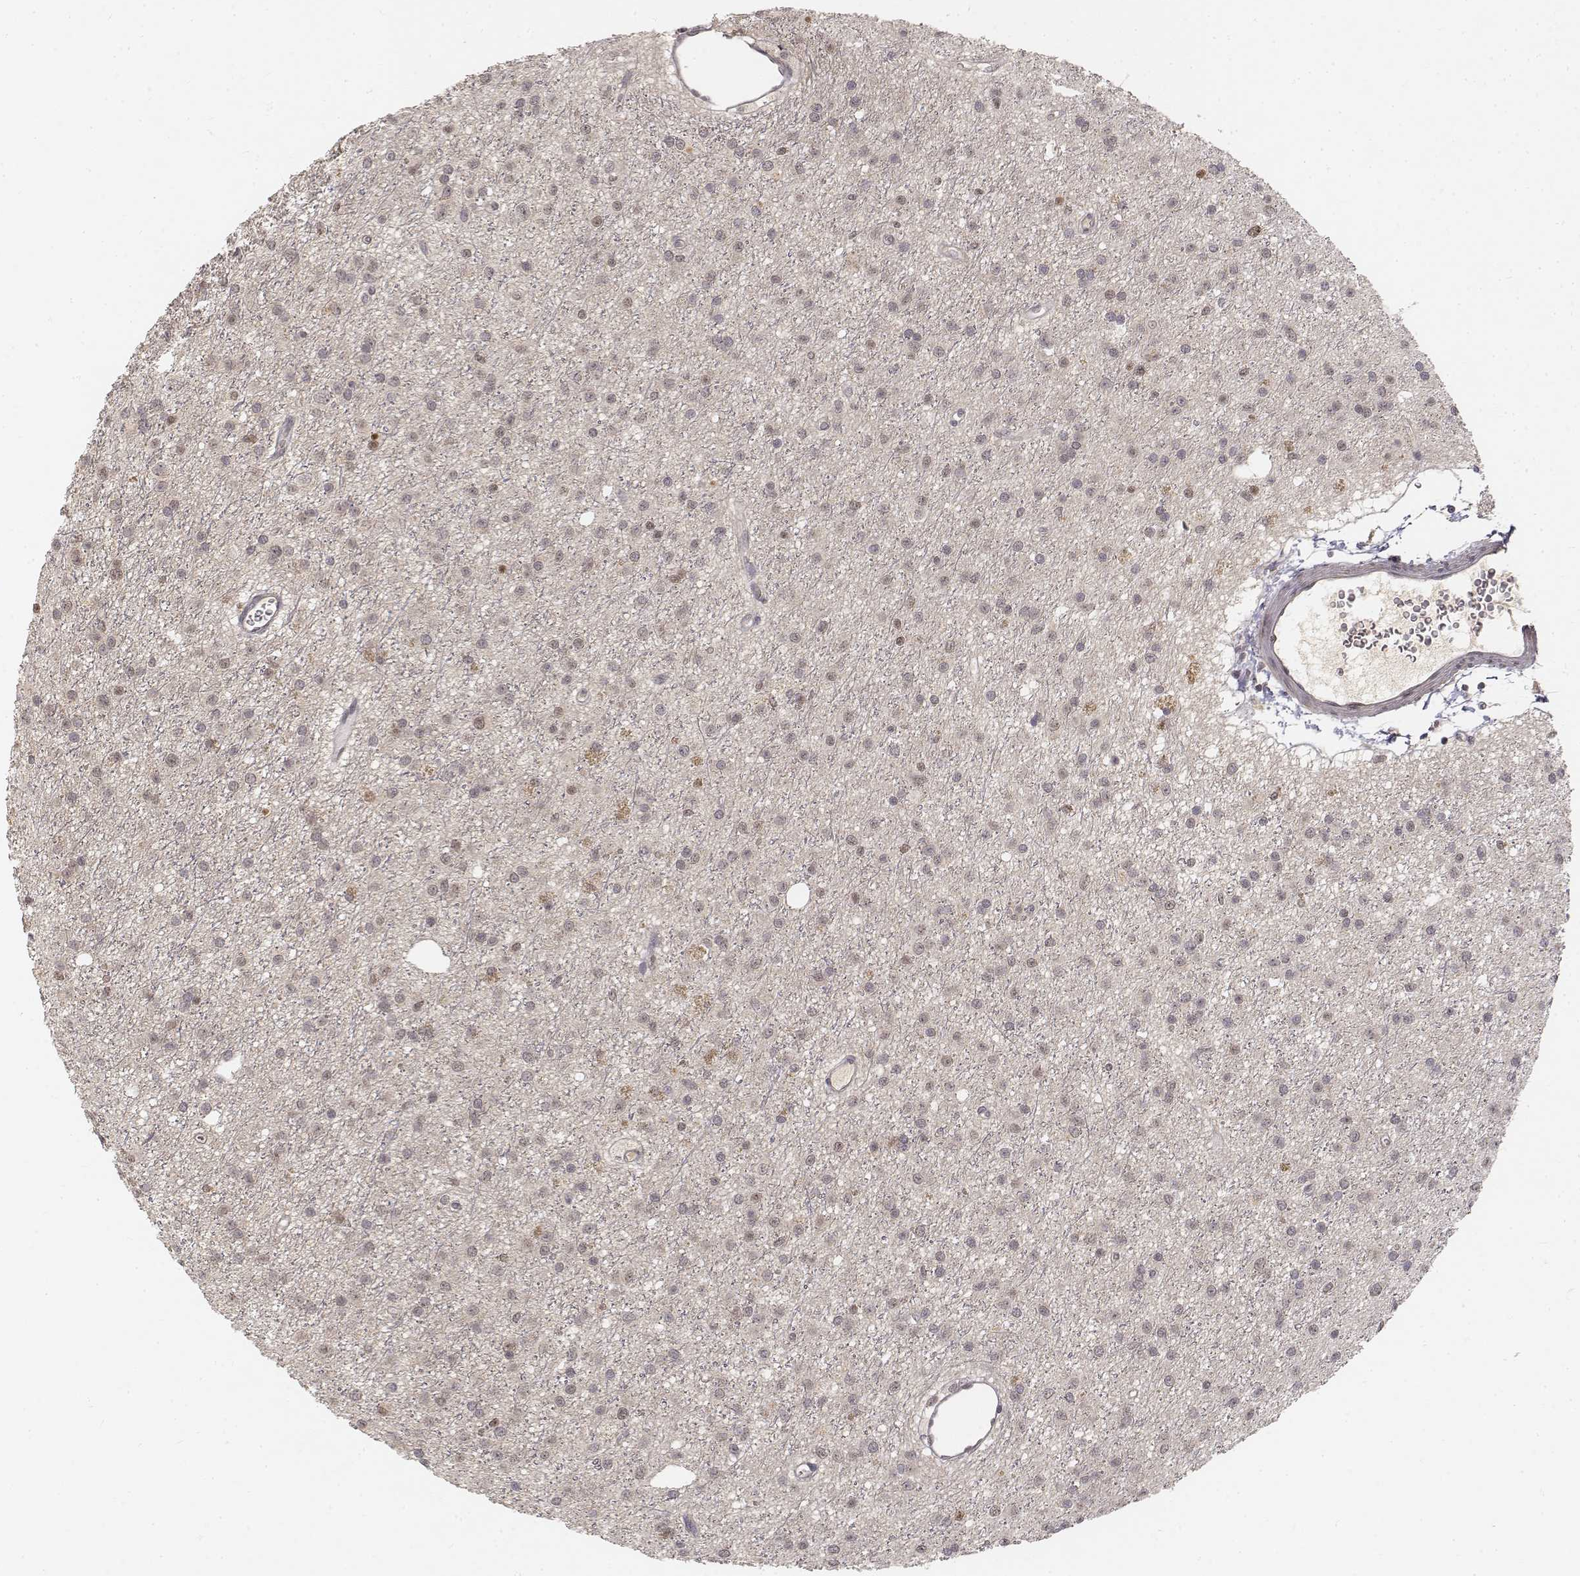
{"staining": {"intensity": "negative", "quantity": "none", "location": "none"}, "tissue": "glioma", "cell_type": "Tumor cells", "image_type": "cancer", "snomed": [{"axis": "morphology", "description": "Glioma, malignant, Low grade"}, {"axis": "topography", "description": "Brain"}], "caption": "This is an immunohistochemistry (IHC) photomicrograph of glioma. There is no expression in tumor cells.", "gene": "FANCD2", "patient": {"sex": "male", "age": 27}}